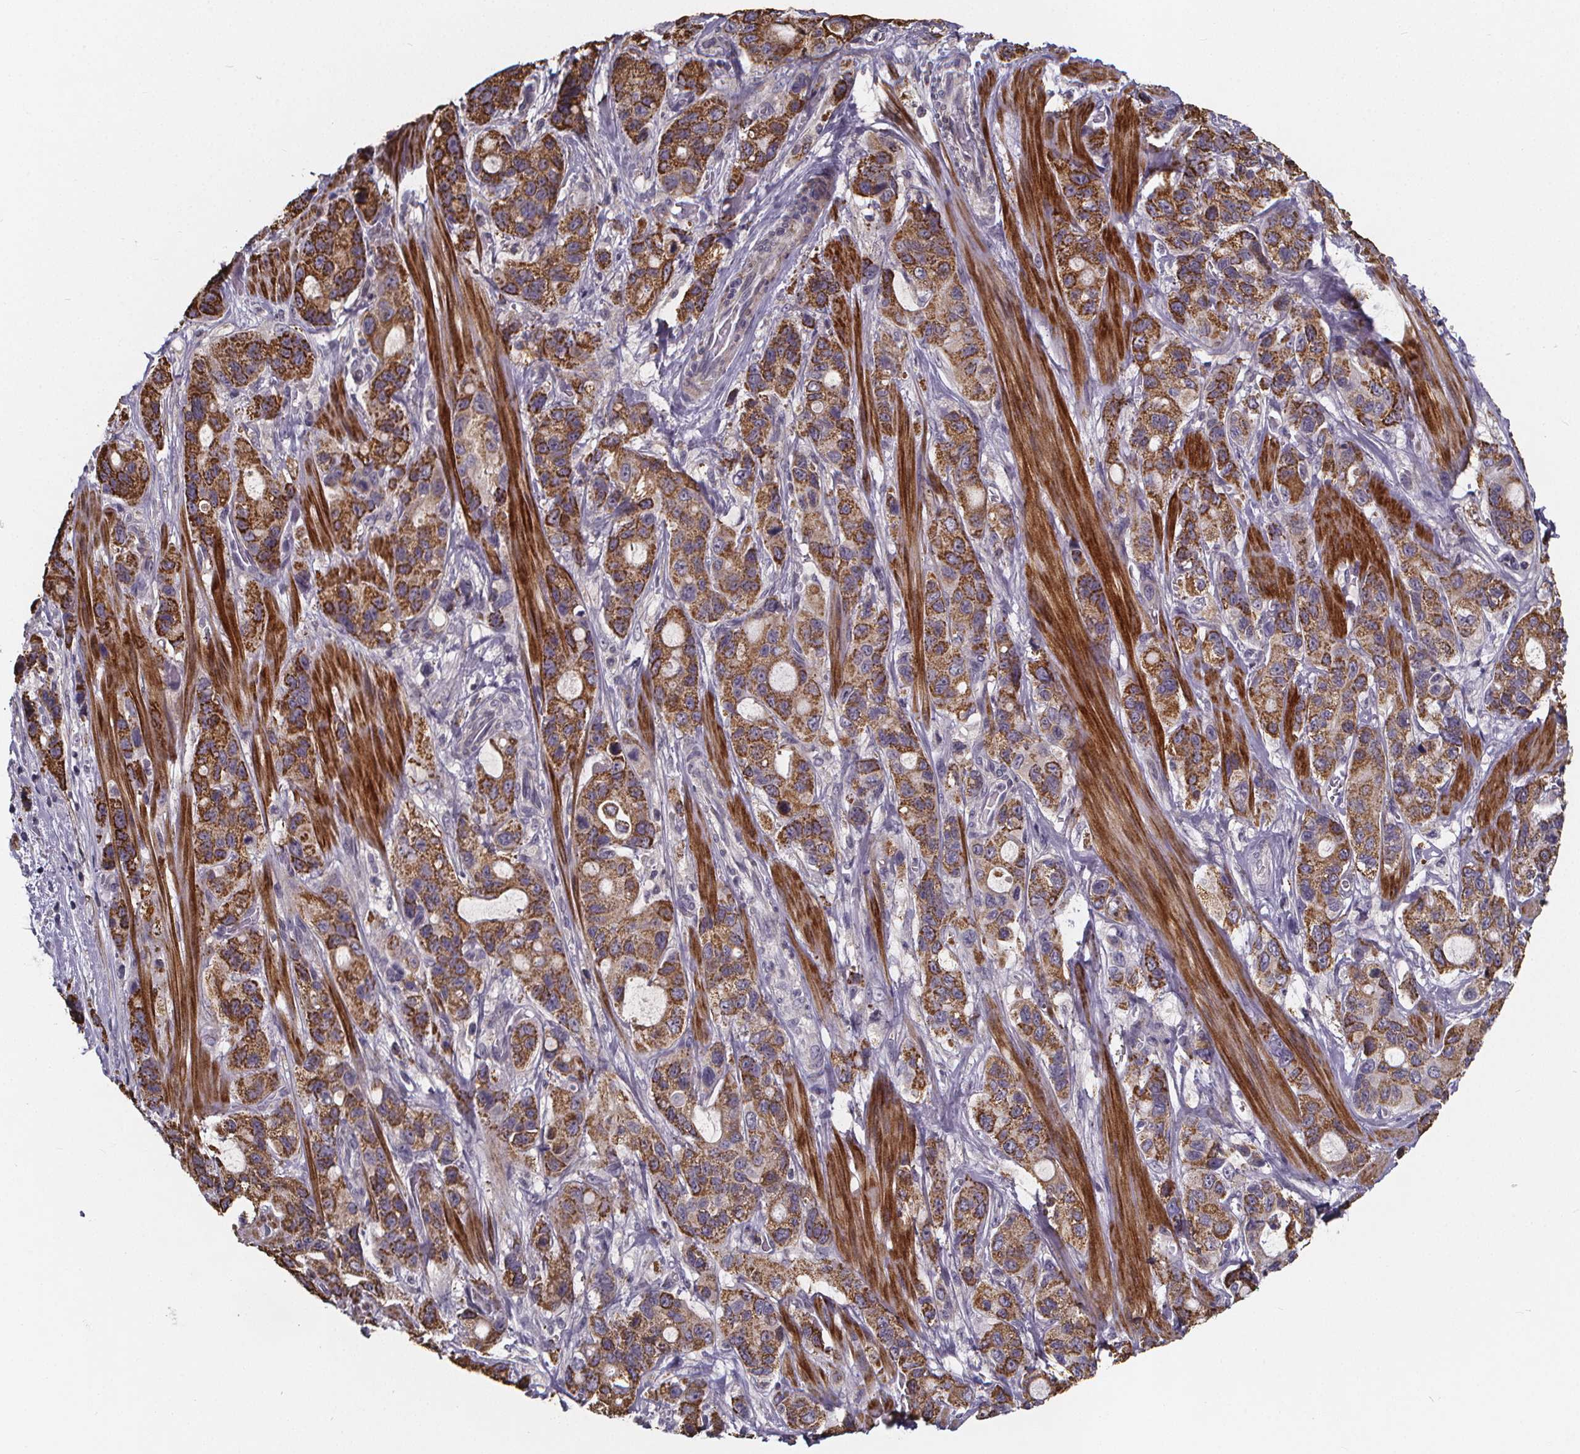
{"staining": {"intensity": "moderate", "quantity": ">75%", "location": "cytoplasmic/membranous"}, "tissue": "stomach cancer", "cell_type": "Tumor cells", "image_type": "cancer", "snomed": [{"axis": "morphology", "description": "Adenocarcinoma, NOS"}, {"axis": "topography", "description": "Stomach"}], "caption": "Immunohistochemistry (IHC) (DAB (3,3'-diaminobenzidine)) staining of stomach cancer displays moderate cytoplasmic/membranous protein expression in approximately >75% of tumor cells.", "gene": "FBXW2", "patient": {"sex": "male", "age": 63}}